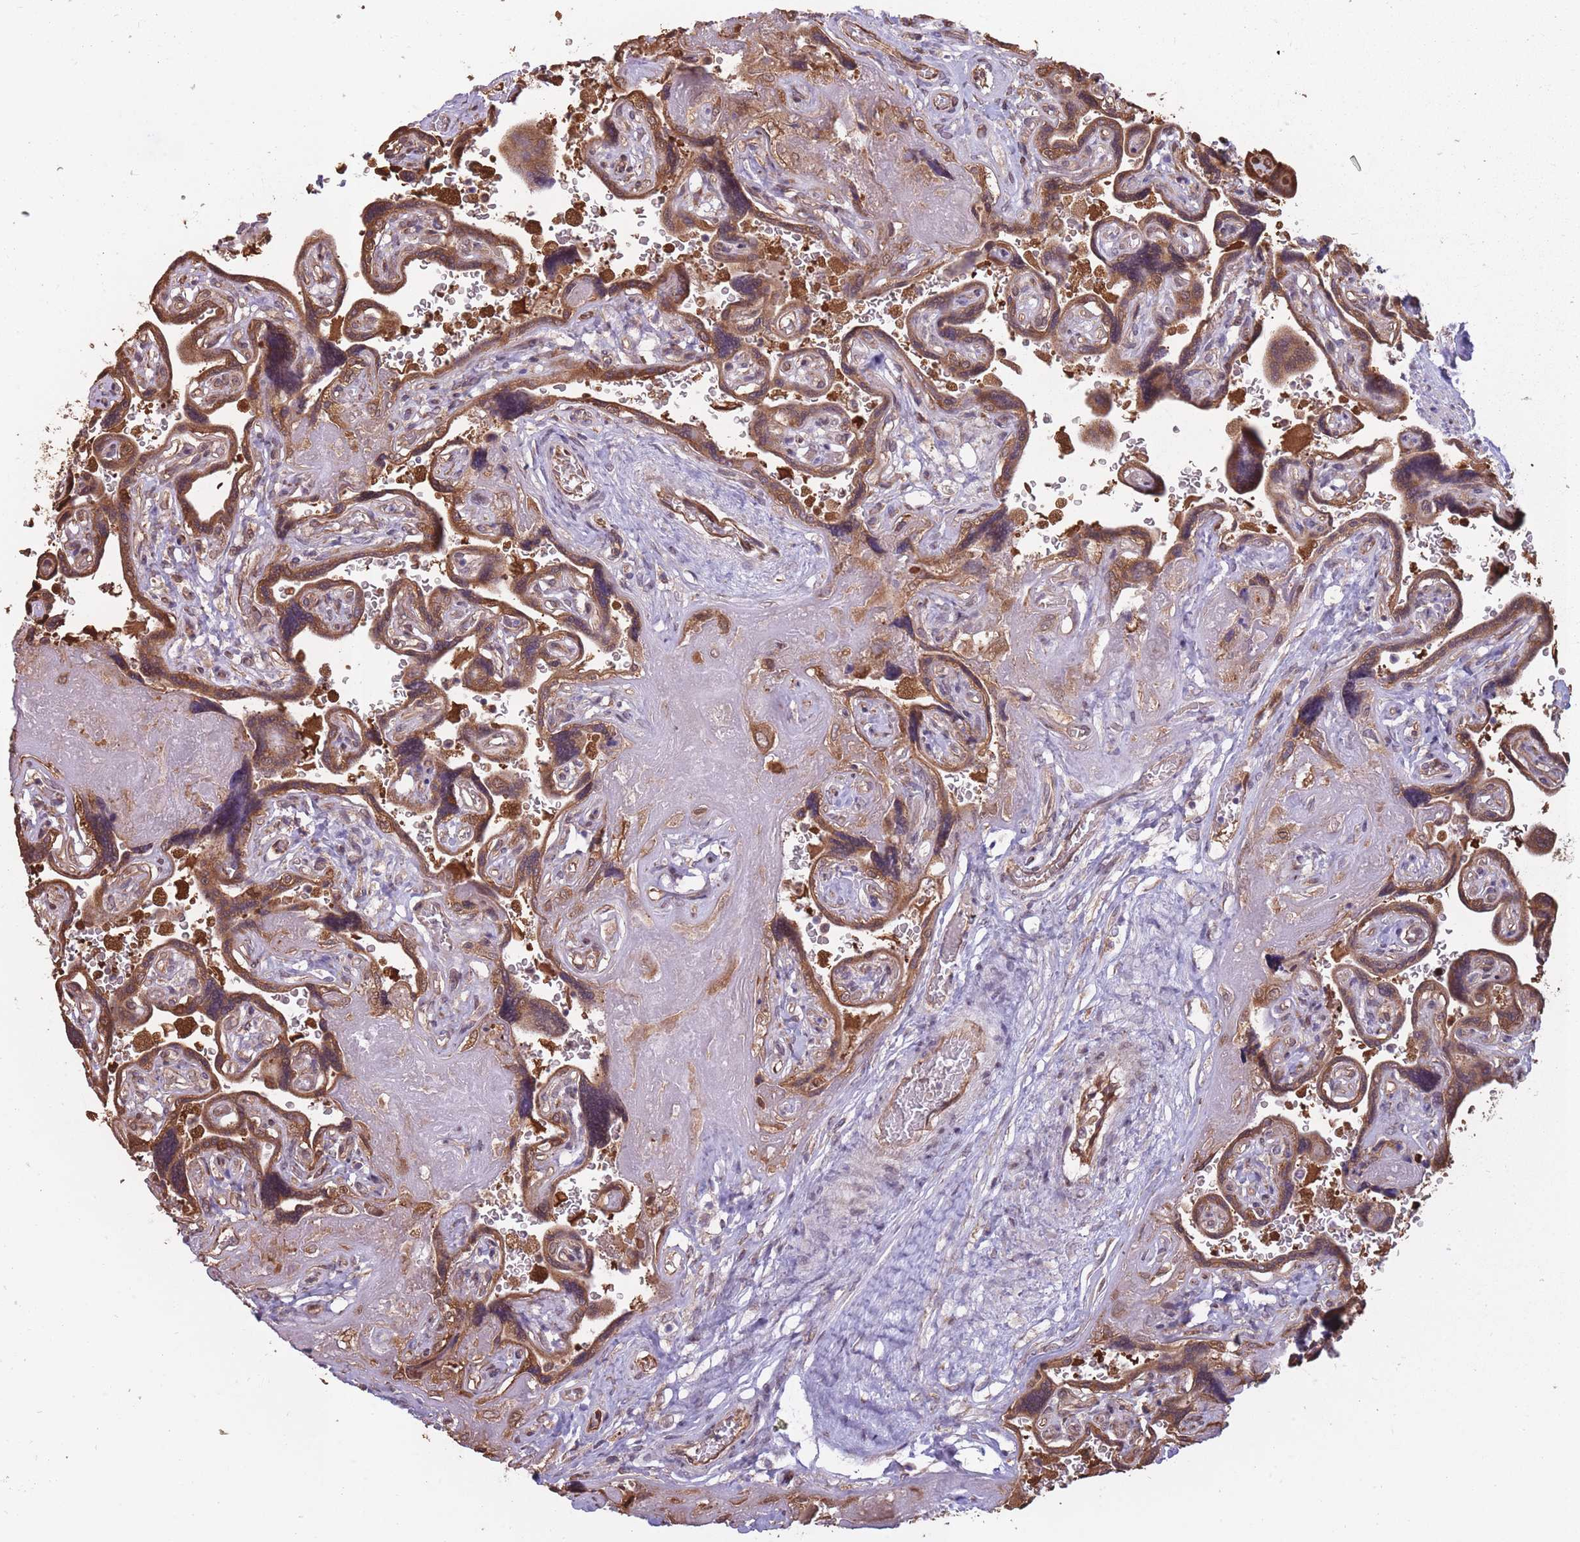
{"staining": {"intensity": "strong", "quantity": ">75%", "location": "cytoplasmic/membranous"}, "tissue": "placenta", "cell_type": "Decidual cells", "image_type": "normal", "snomed": [{"axis": "morphology", "description": "Normal tissue, NOS"}, {"axis": "topography", "description": "Placenta"}], "caption": "A high-resolution histopathology image shows IHC staining of normal placenta, which displays strong cytoplasmic/membranous staining in about >75% of decidual cells. (Stains: DAB (3,3'-diaminobenzidine) in brown, nuclei in blue, Microscopy: brightfield microscopy at high magnification).", "gene": "ARL13B", "patient": {"sex": "female", "age": 32}}